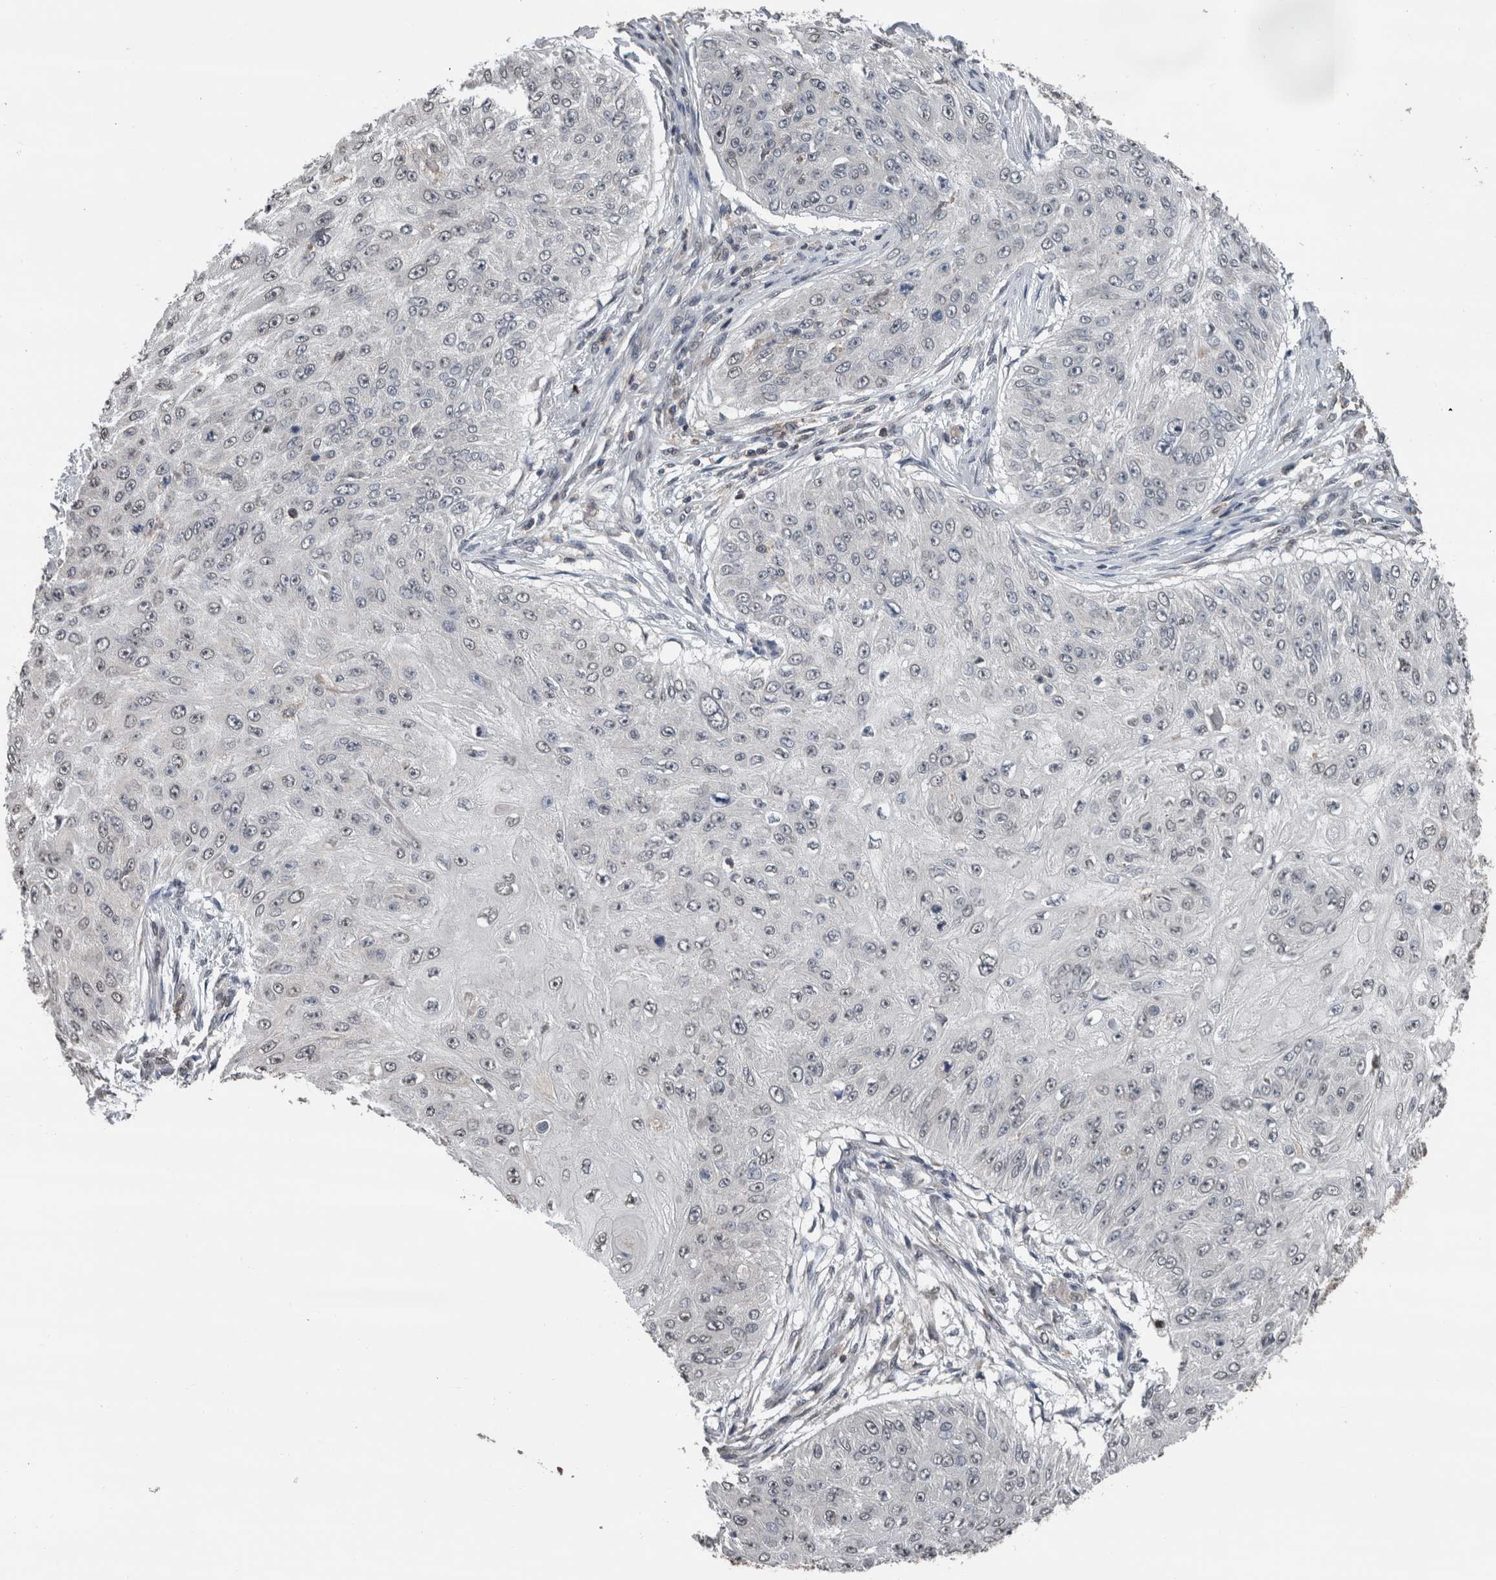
{"staining": {"intensity": "negative", "quantity": "none", "location": "none"}, "tissue": "skin cancer", "cell_type": "Tumor cells", "image_type": "cancer", "snomed": [{"axis": "morphology", "description": "Squamous cell carcinoma, NOS"}, {"axis": "topography", "description": "Skin"}], "caption": "A photomicrograph of squamous cell carcinoma (skin) stained for a protein demonstrates no brown staining in tumor cells. (DAB (3,3'-diaminobenzidine) immunohistochemistry, high magnification).", "gene": "MAFF", "patient": {"sex": "female", "age": 80}}